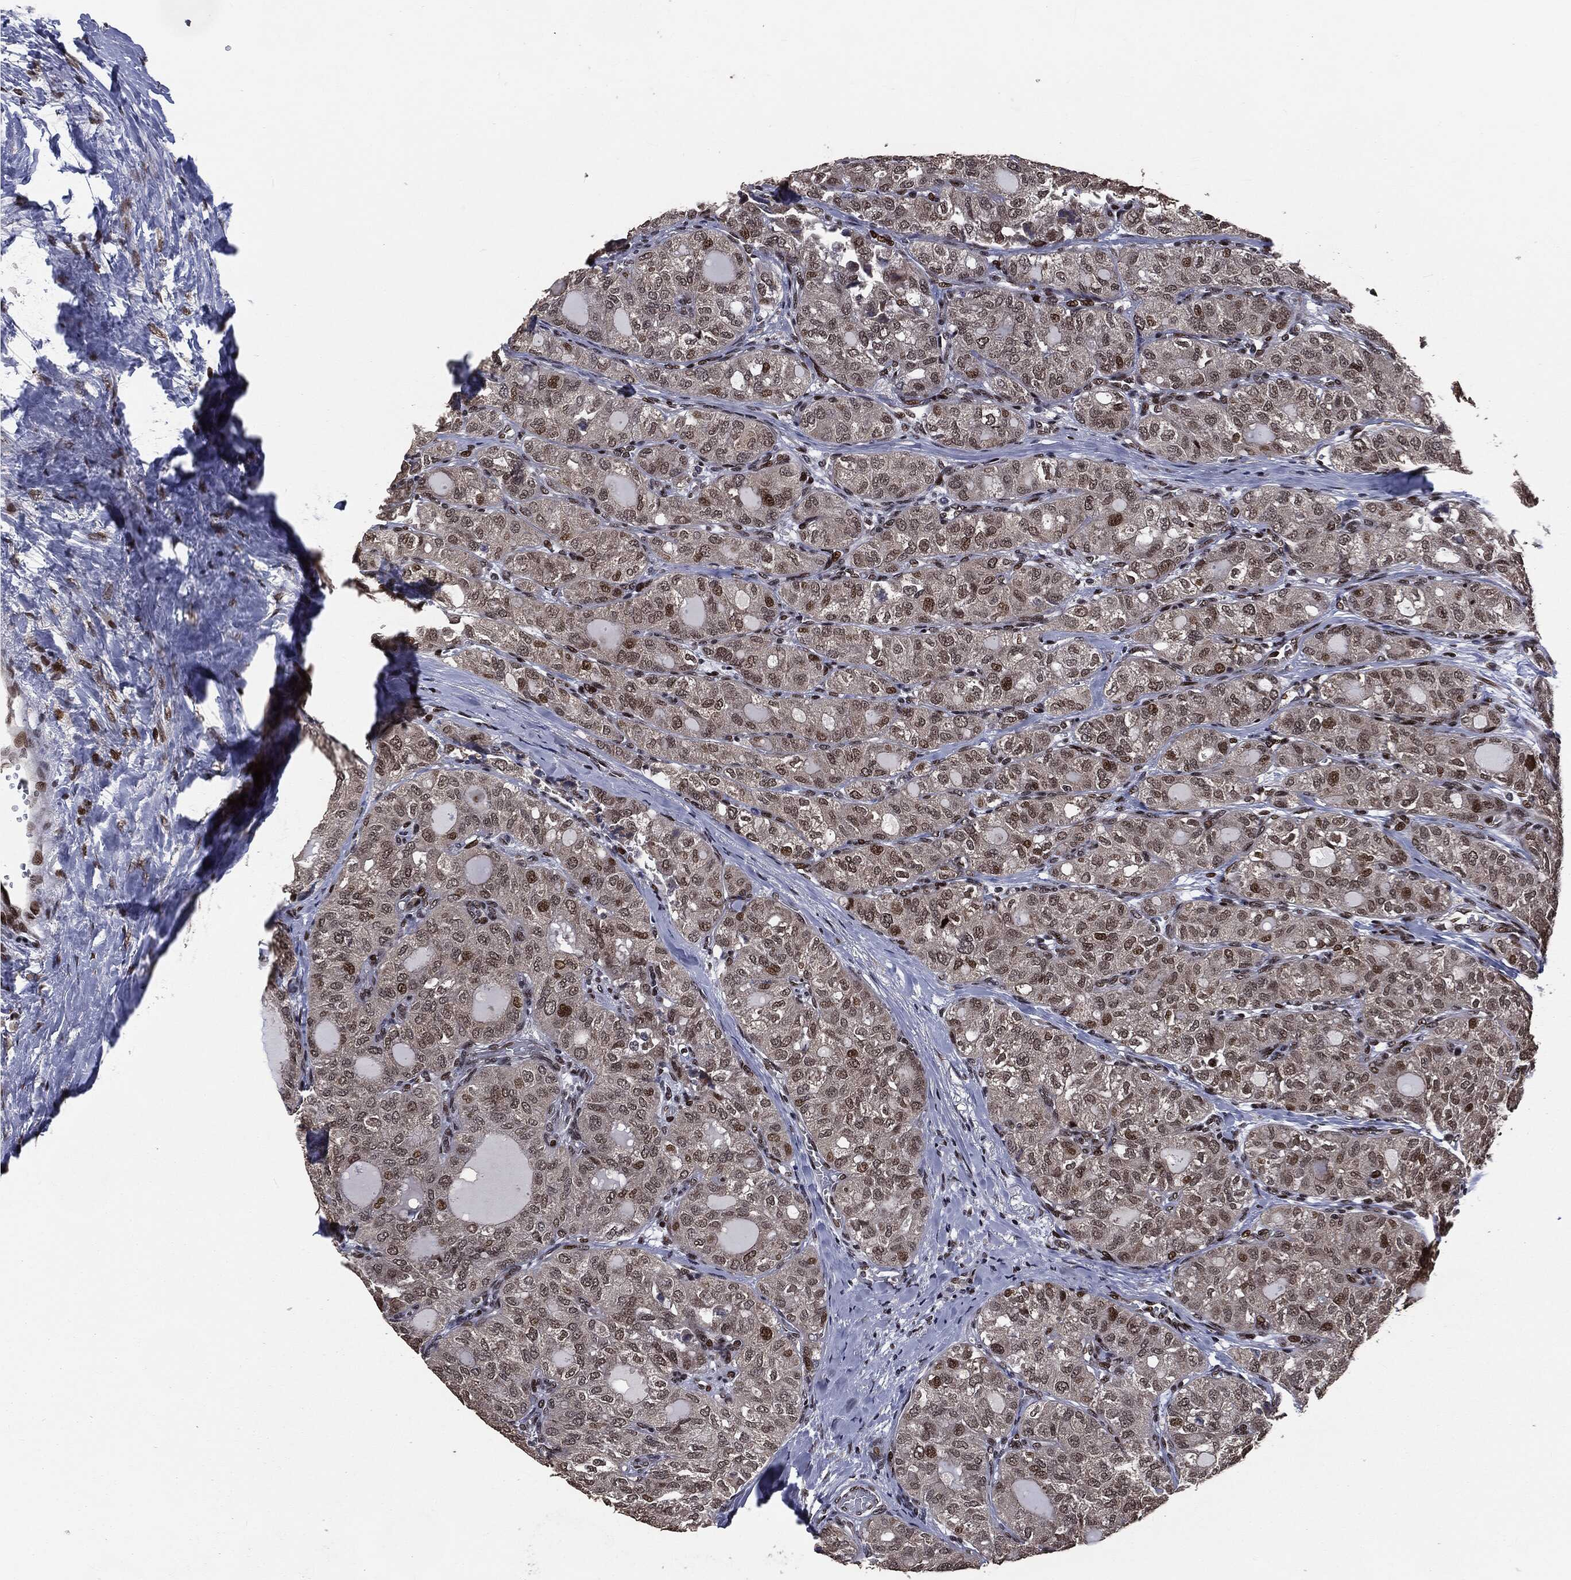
{"staining": {"intensity": "moderate", "quantity": "25%-75%", "location": "nuclear"}, "tissue": "thyroid cancer", "cell_type": "Tumor cells", "image_type": "cancer", "snomed": [{"axis": "morphology", "description": "Follicular adenoma carcinoma, NOS"}, {"axis": "topography", "description": "Thyroid gland"}], "caption": "Protein staining by immunohistochemistry (IHC) reveals moderate nuclear expression in approximately 25%-75% of tumor cells in thyroid cancer. Nuclei are stained in blue.", "gene": "DVL2", "patient": {"sex": "male", "age": 75}}